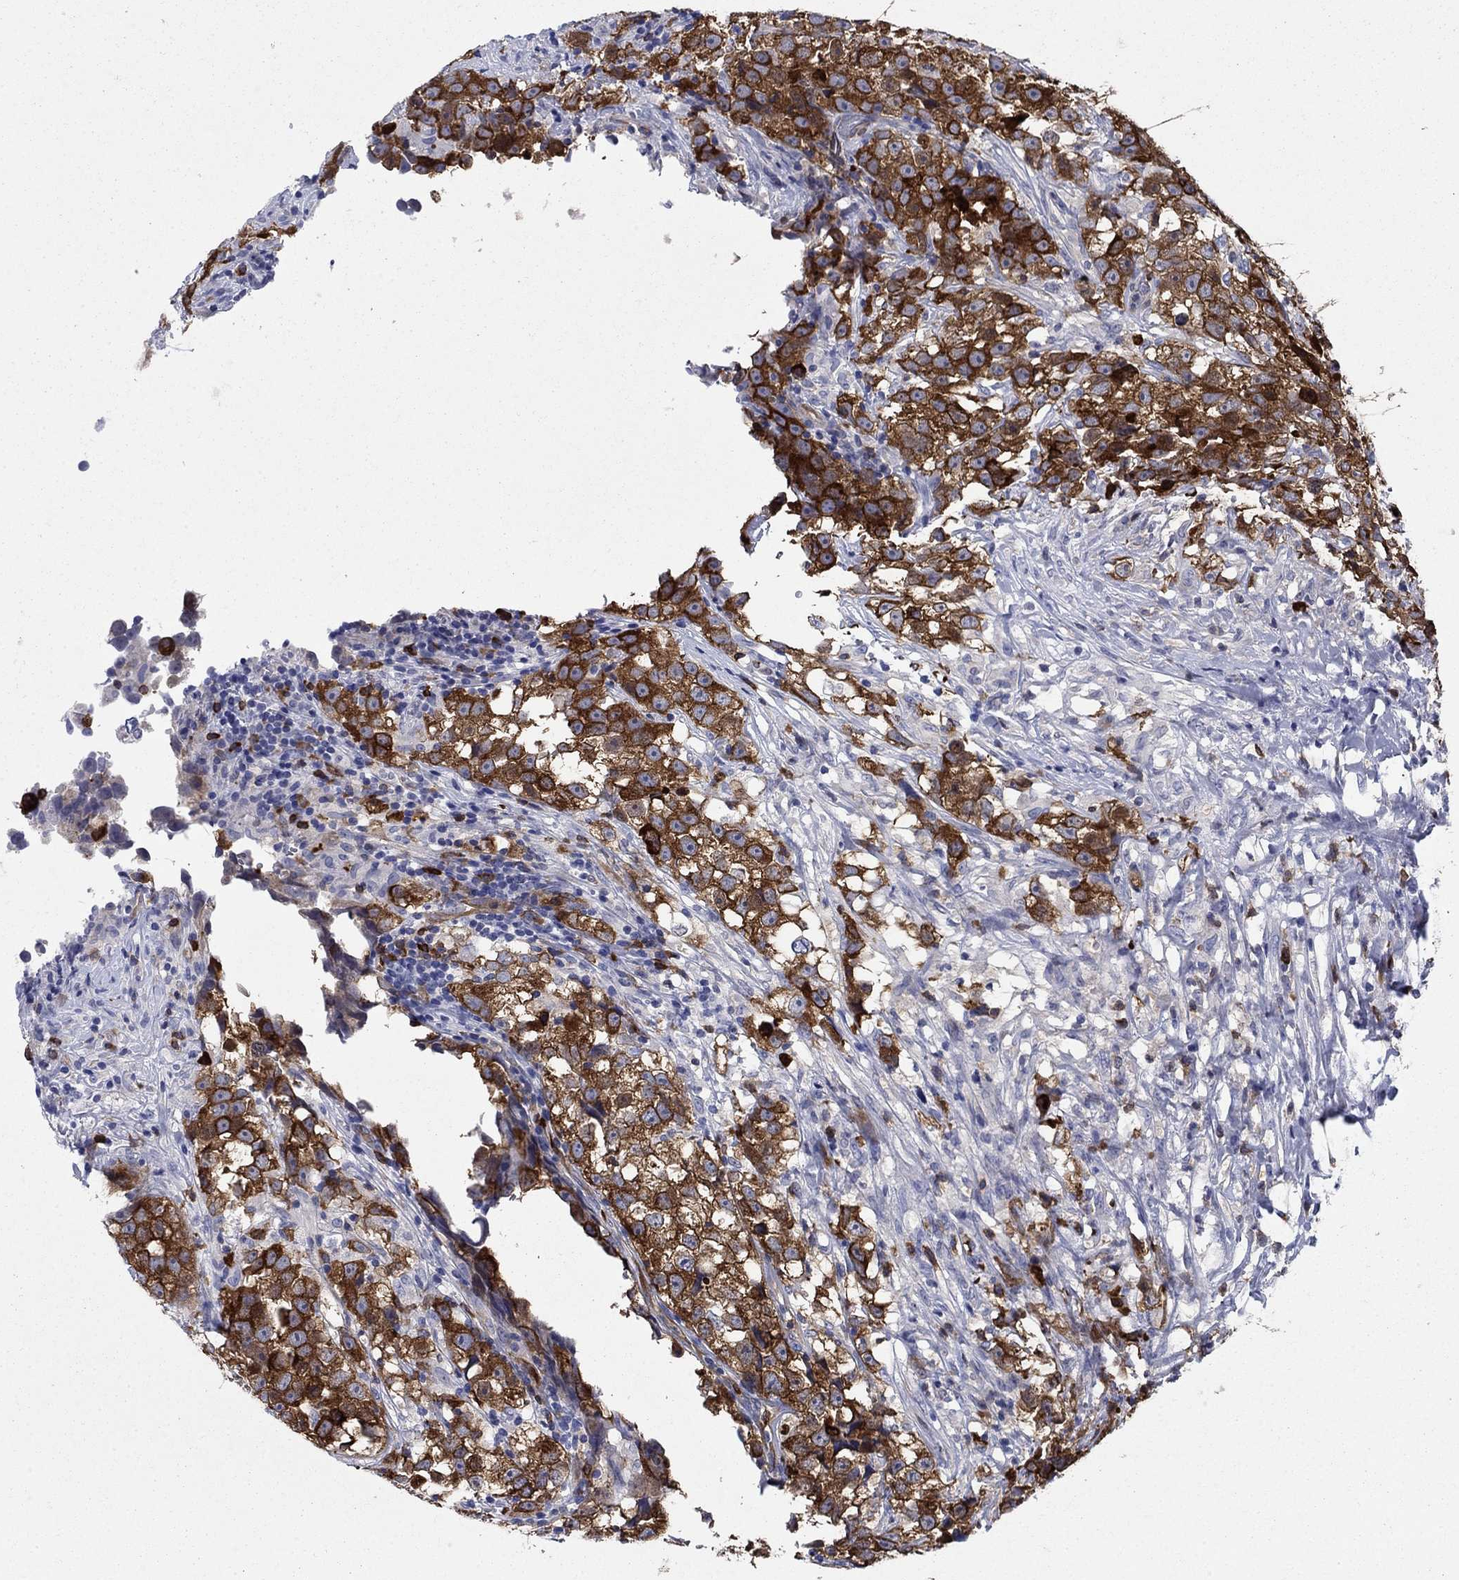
{"staining": {"intensity": "strong", "quantity": ">75%", "location": "cytoplasmic/membranous"}, "tissue": "testis cancer", "cell_type": "Tumor cells", "image_type": "cancer", "snomed": [{"axis": "morphology", "description": "Seminoma, NOS"}, {"axis": "topography", "description": "Testis"}], "caption": "Strong cytoplasmic/membranous protein positivity is seen in about >75% of tumor cells in seminoma (testis).", "gene": "STMN1", "patient": {"sex": "male", "age": 46}}